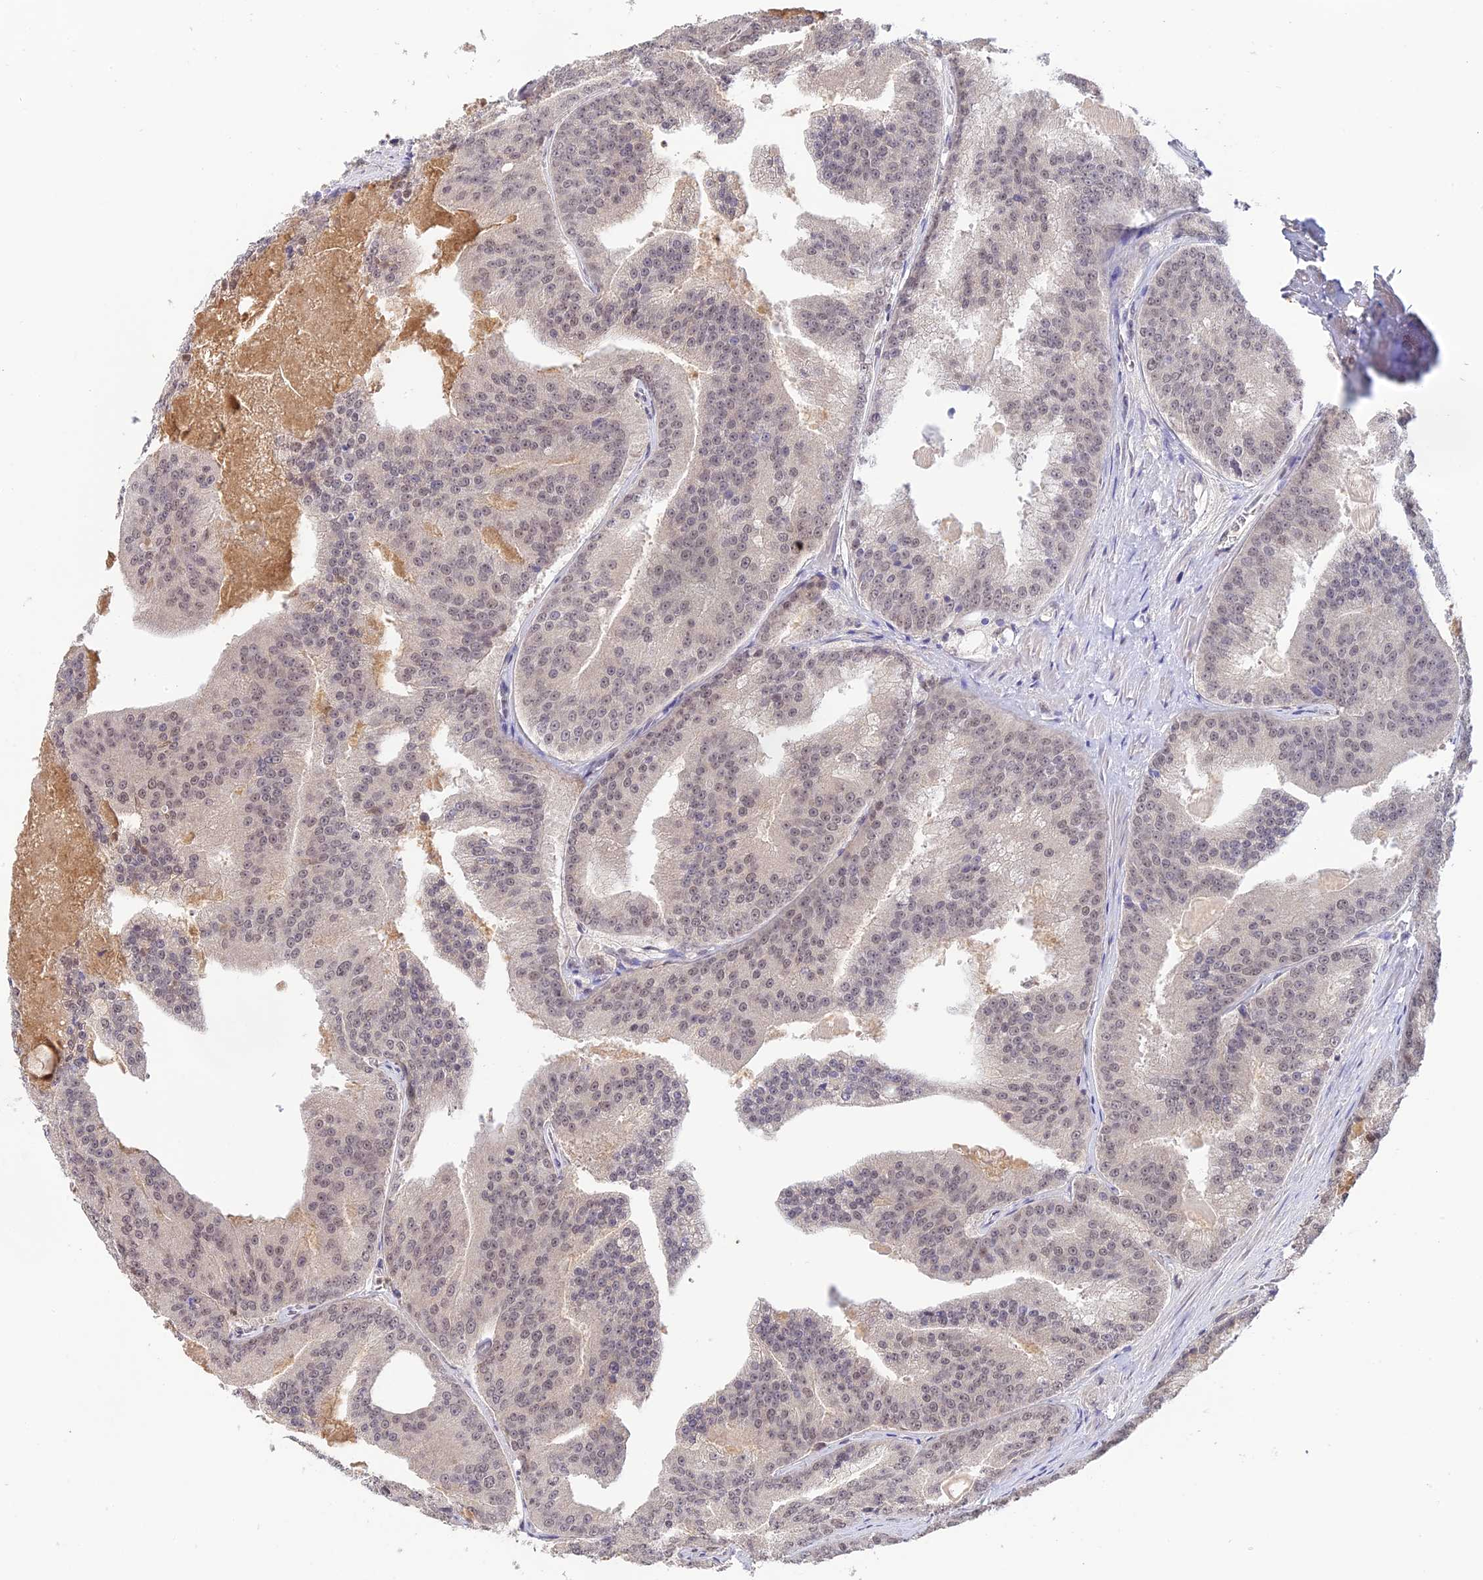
{"staining": {"intensity": "weak", "quantity": "<25%", "location": "nuclear"}, "tissue": "prostate cancer", "cell_type": "Tumor cells", "image_type": "cancer", "snomed": [{"axis": "morphology", "description": "Adenocarcinoma, High grade"}, {"axis": "topography", "description": "Prostate"}], "caption": "There is no significant staining in tumor cells of prostate cancer.", "gene": "ZNF436", "patient": {"sex": "male", "age": 61}}